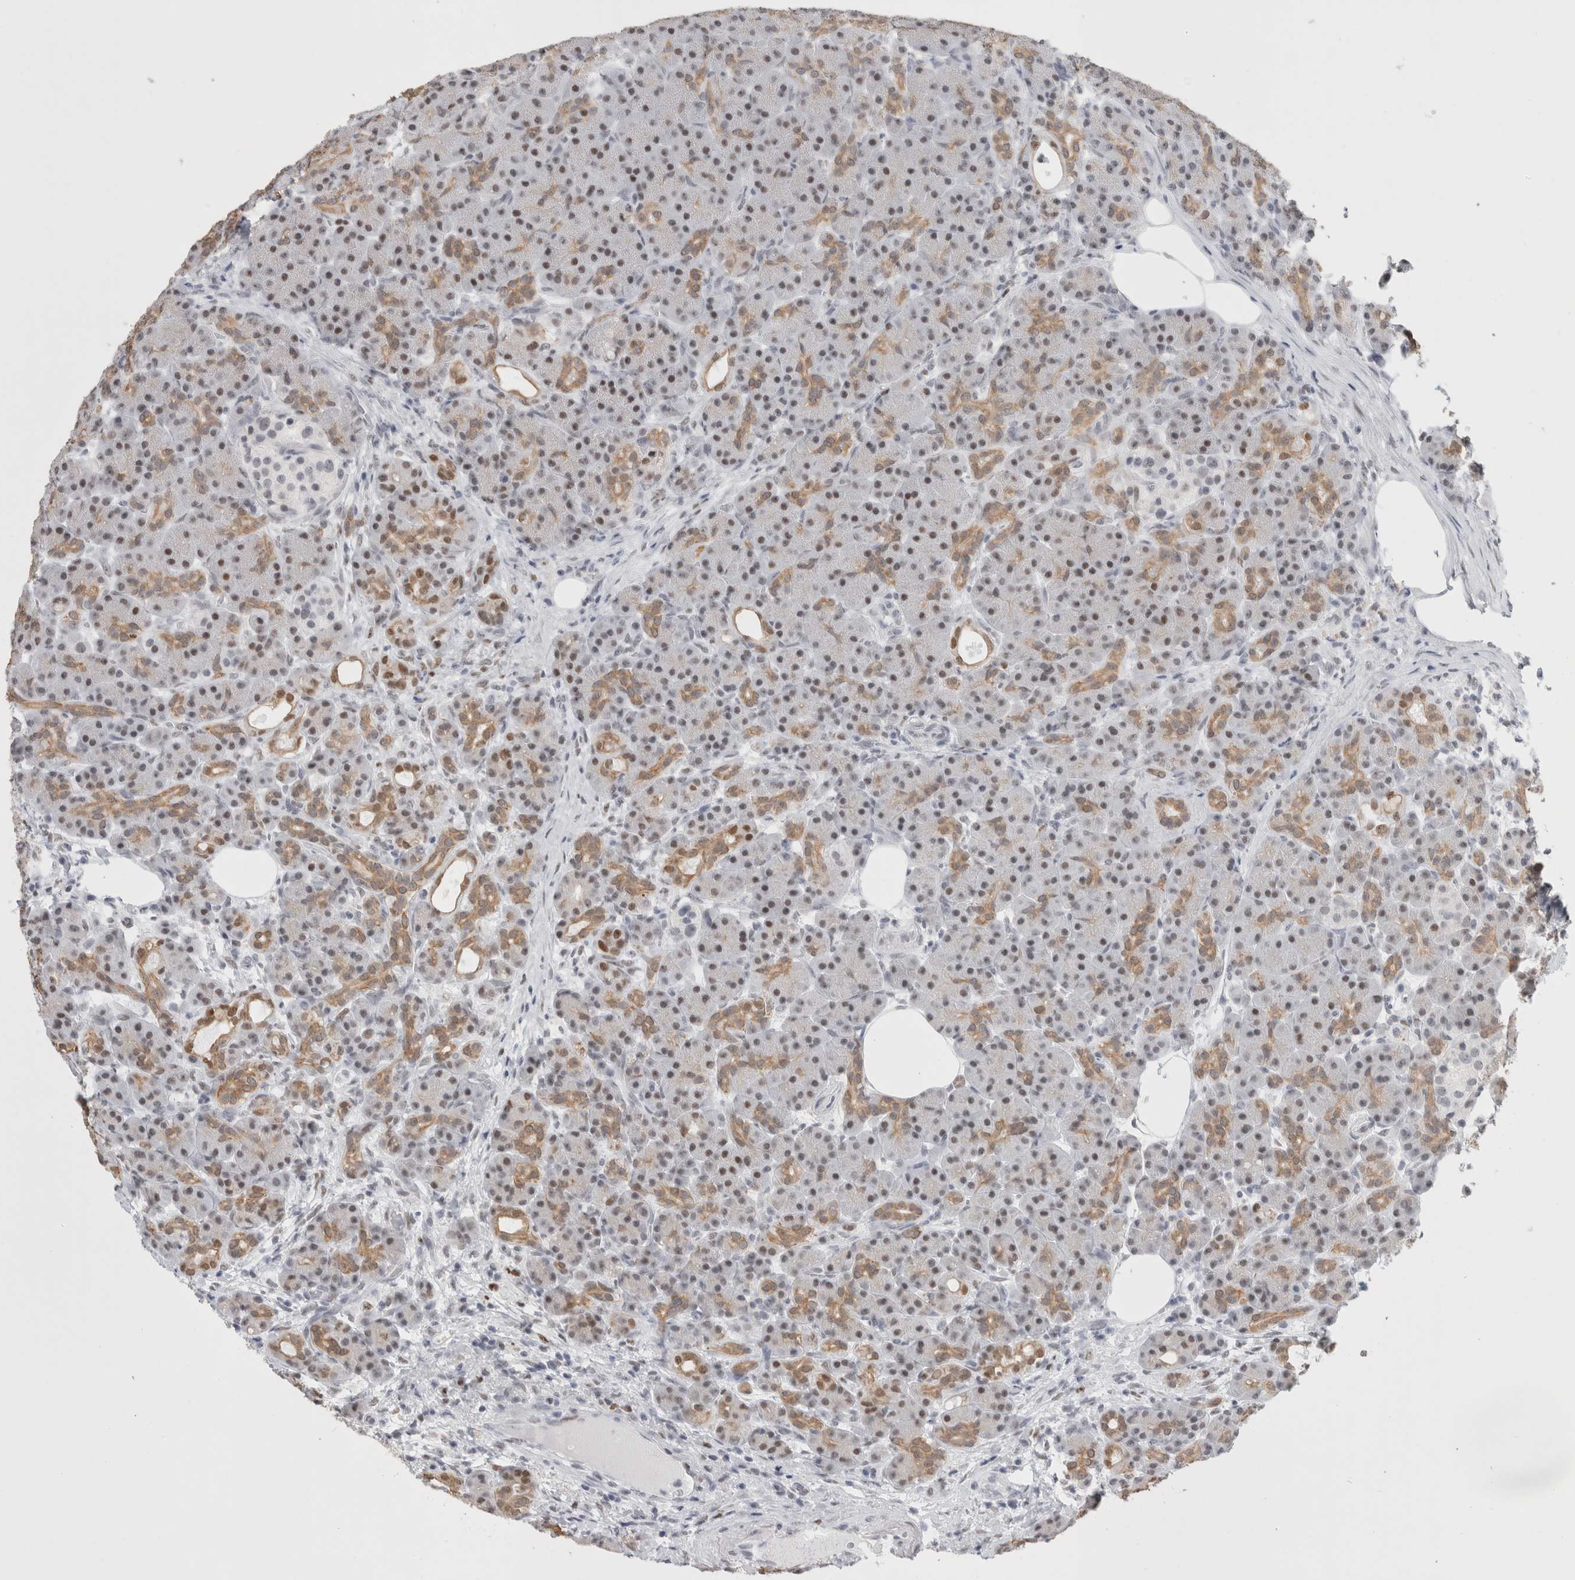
{"staining": {"intensity": "moderate", "quantity": "25%-75%", "location": "cytoplasmic/membranous,nuclear"}, "tissue": "pancreas", "cell_type": "Exocrine glandular cells", "image_type": "normal", "snomed": [{"axis": "morphology", "description": "Normal tissue, NOS"}, {"axis": "topography", "description": "Pancreas"}], "caption": "Exocrine glandular cells reveal medium levels of moderate cytoplasmic/membranous,nuclear positivity in about 25%-75% of cells in normal human pancreas. The staining was performed using DAB (3,3'-diaminobenzidine), with brown indicating positive protein expression. Nuclei are stained blue with hematoxylin.", "gene": "SMARCC1", "patient": {"sex": "male", "age": 63}}